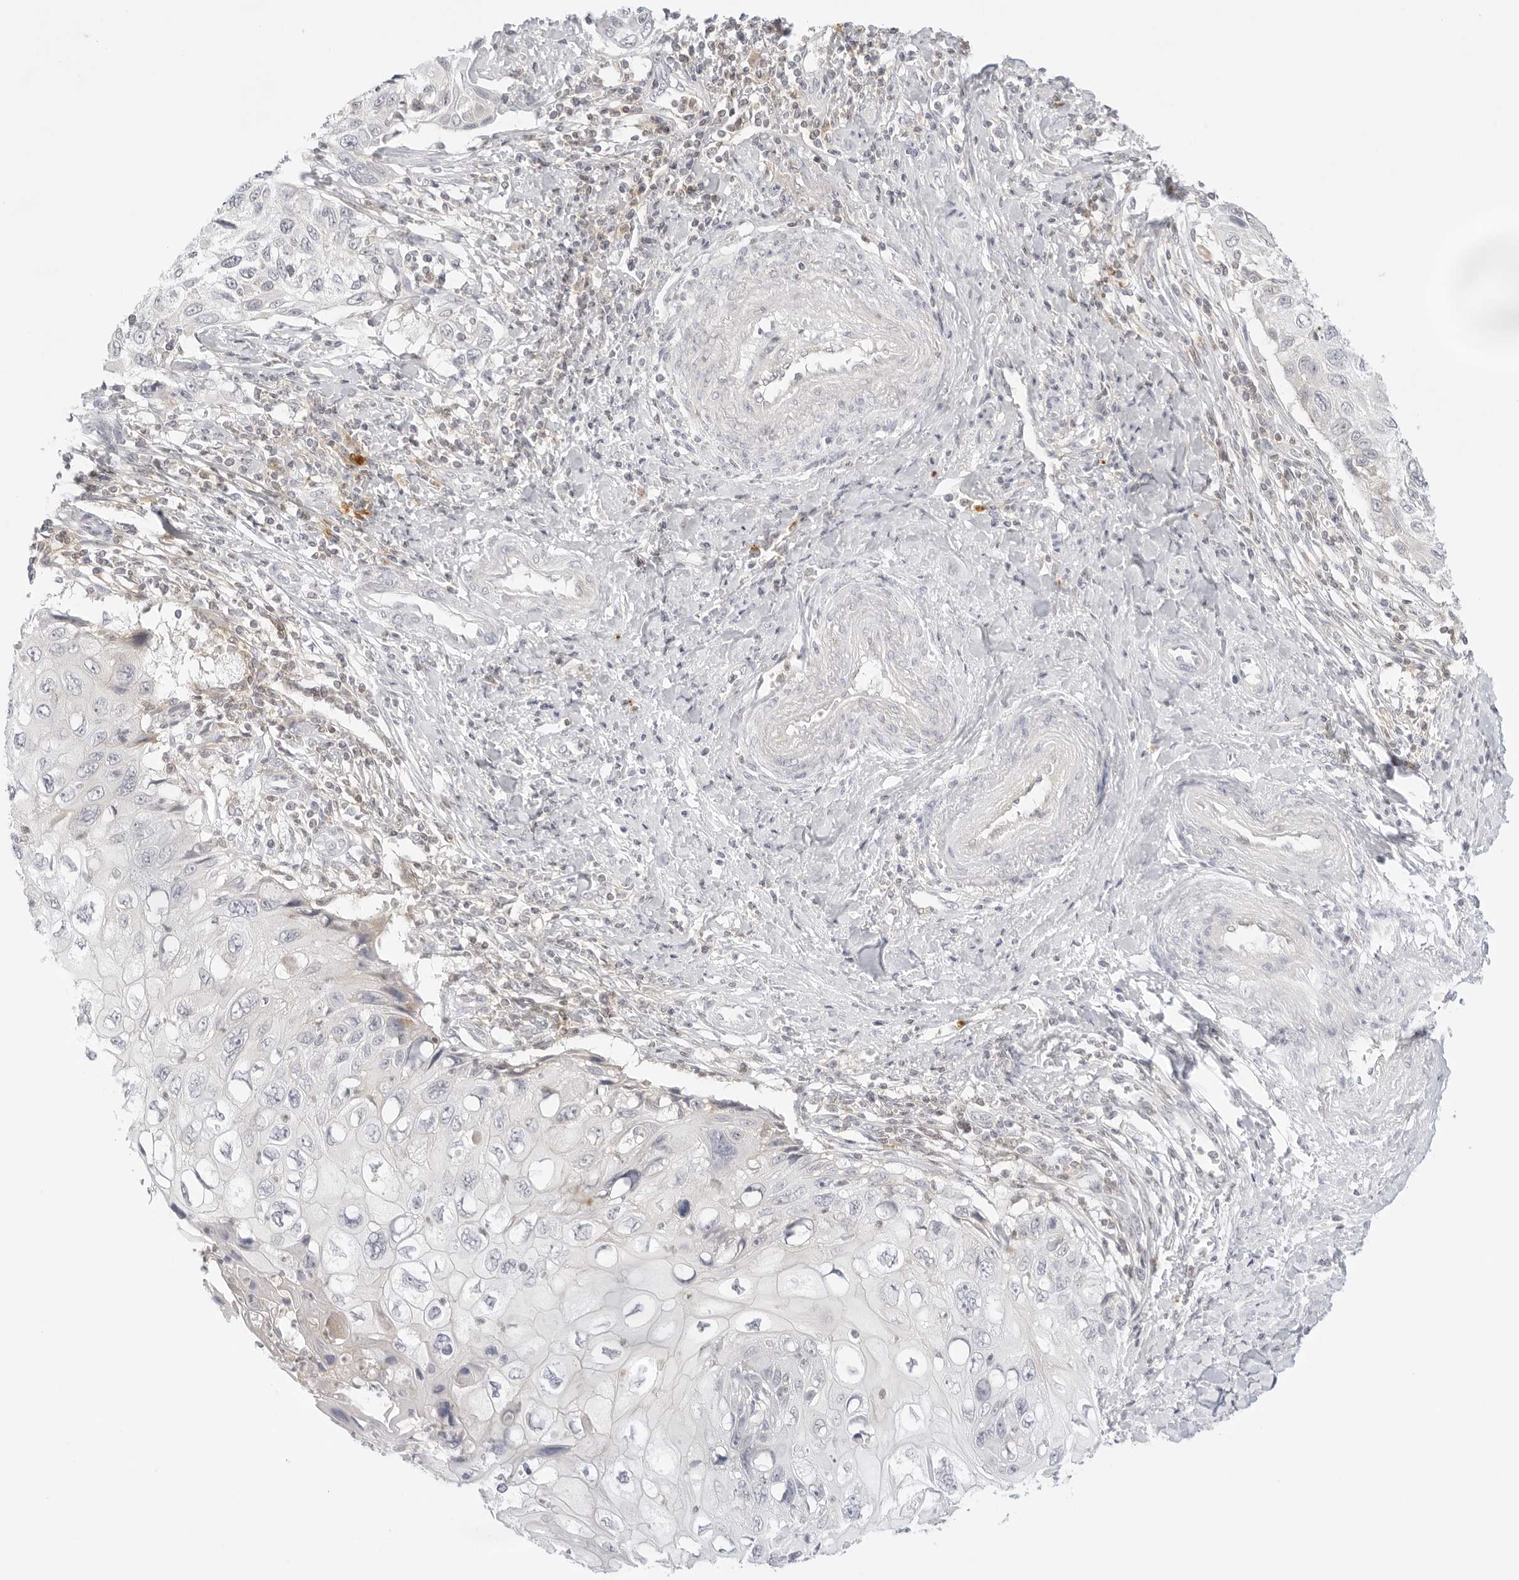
{"staining": {"intensity": "negative", "quantity": "none", "location": "none"}, "tissue": "cervical cancer", "cell_type": "Tumor cells", "image_type": "cancer", "snomed": [{"axis": "morphology", "description": "Squamous cell carcinoma, NOS"}, {"axis": "topography", "description": "Cervix"}], "caption": "Tumor cells are negative for protein expression in human cervical squamous cell carcinoma.", "gene": "TNFRSF14", "patient": {"sex": "female", "age": 70}}